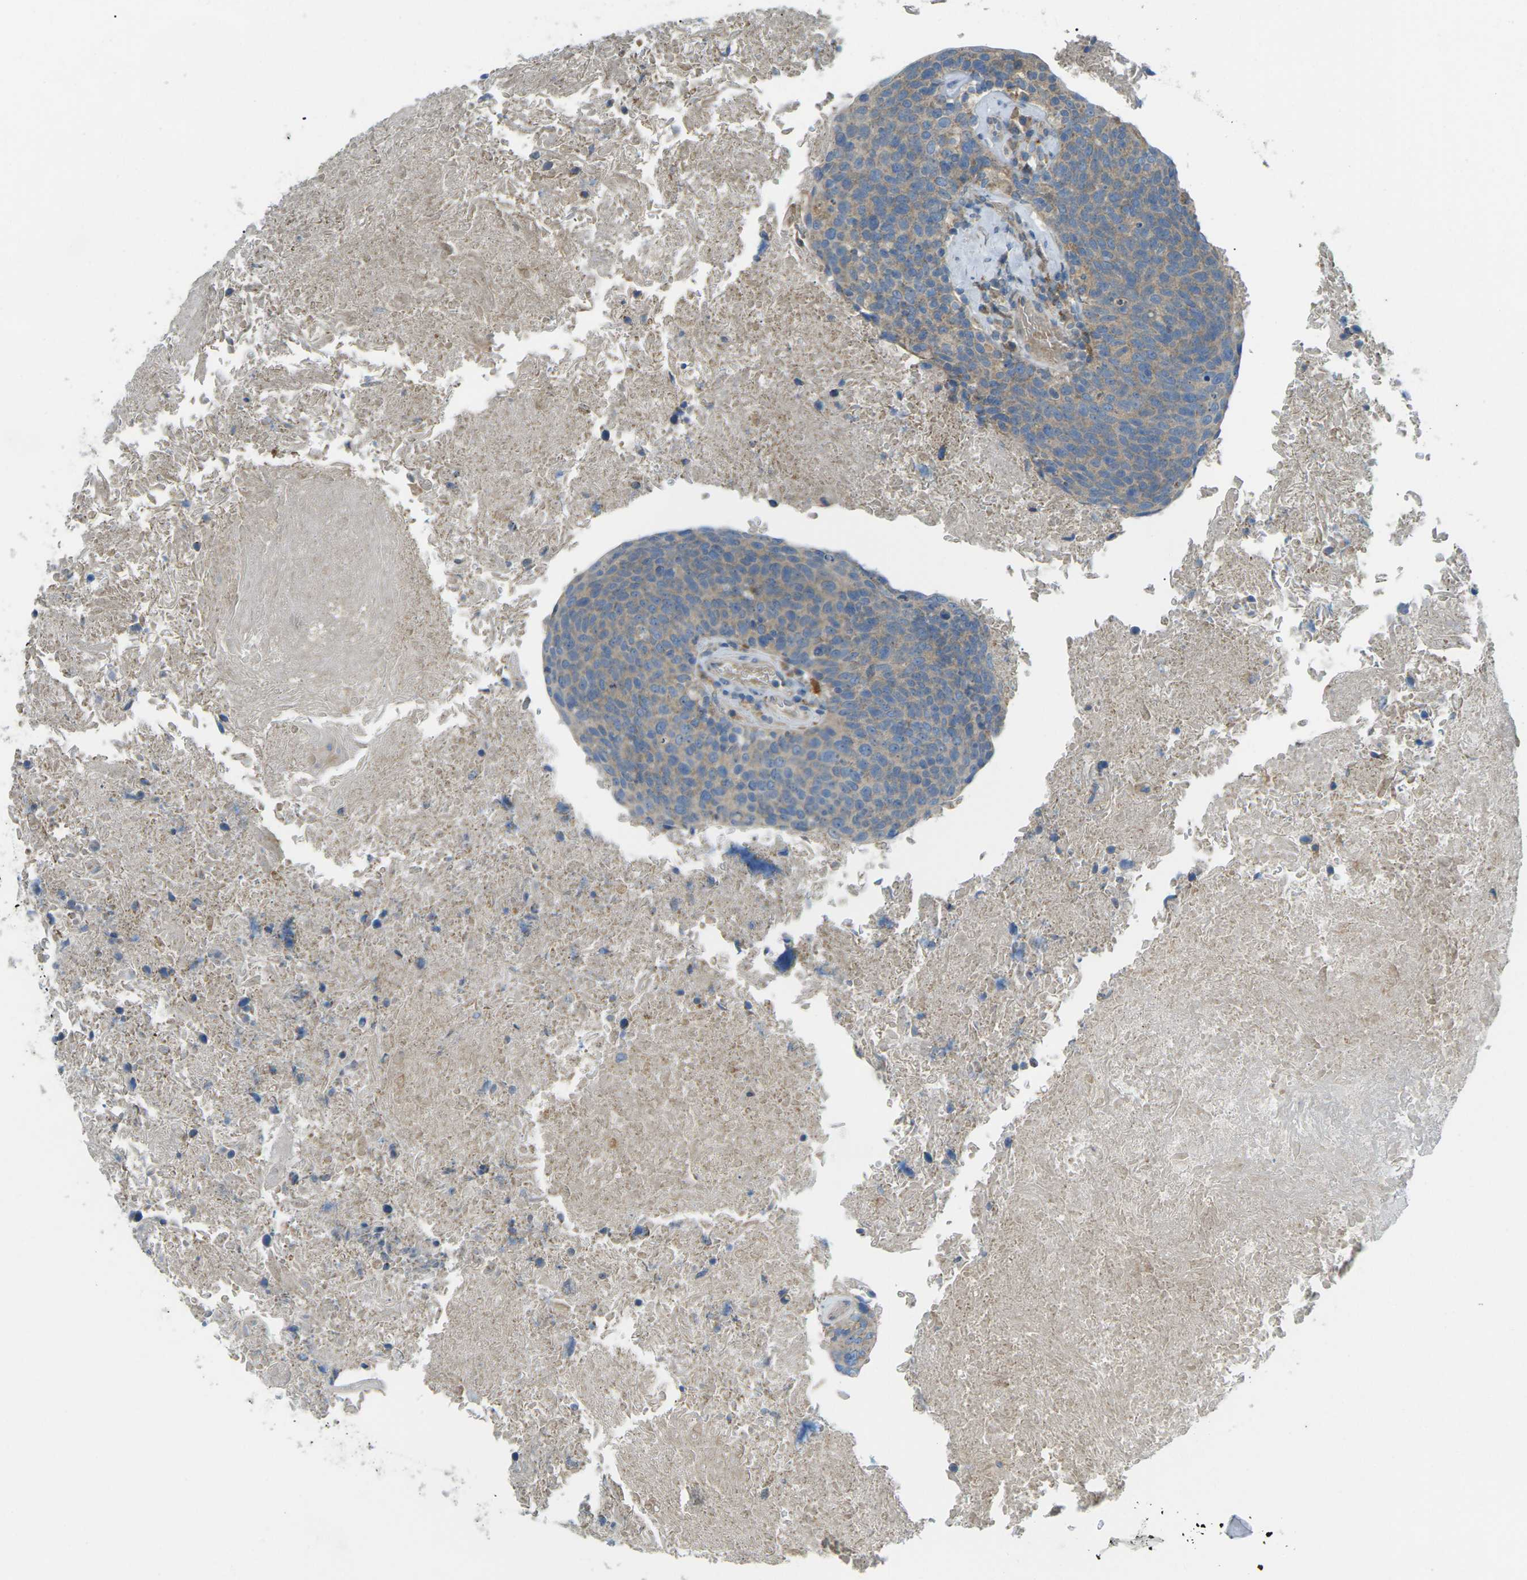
{"staining": {"intensity": "weak", "quantity": ">75%", "location": "cytoplasmic/membranous"}, "tissue": "head and neck cancer", "cell_type": "Tumor cells", "image_type": "cancer", "snomed": [{"axis": "morphology", "description": "Squamous cell carcinoma, NOS"}, {"axis": "morphology", "description": "Squamous cell carcinoma, metastatic, NOS"}, {"axis": "topography", "description": "Lymph node"}, {"axis": "topography", "description": "Head-Neck"}], "caption": "Weak cytoplasmic/membranous staining for a protein is present in approximately >75% of tumor cells of head and neck cancer using IHC.", "gene": "MYLK4", "patient": {"sex": "male", "age": 62}}